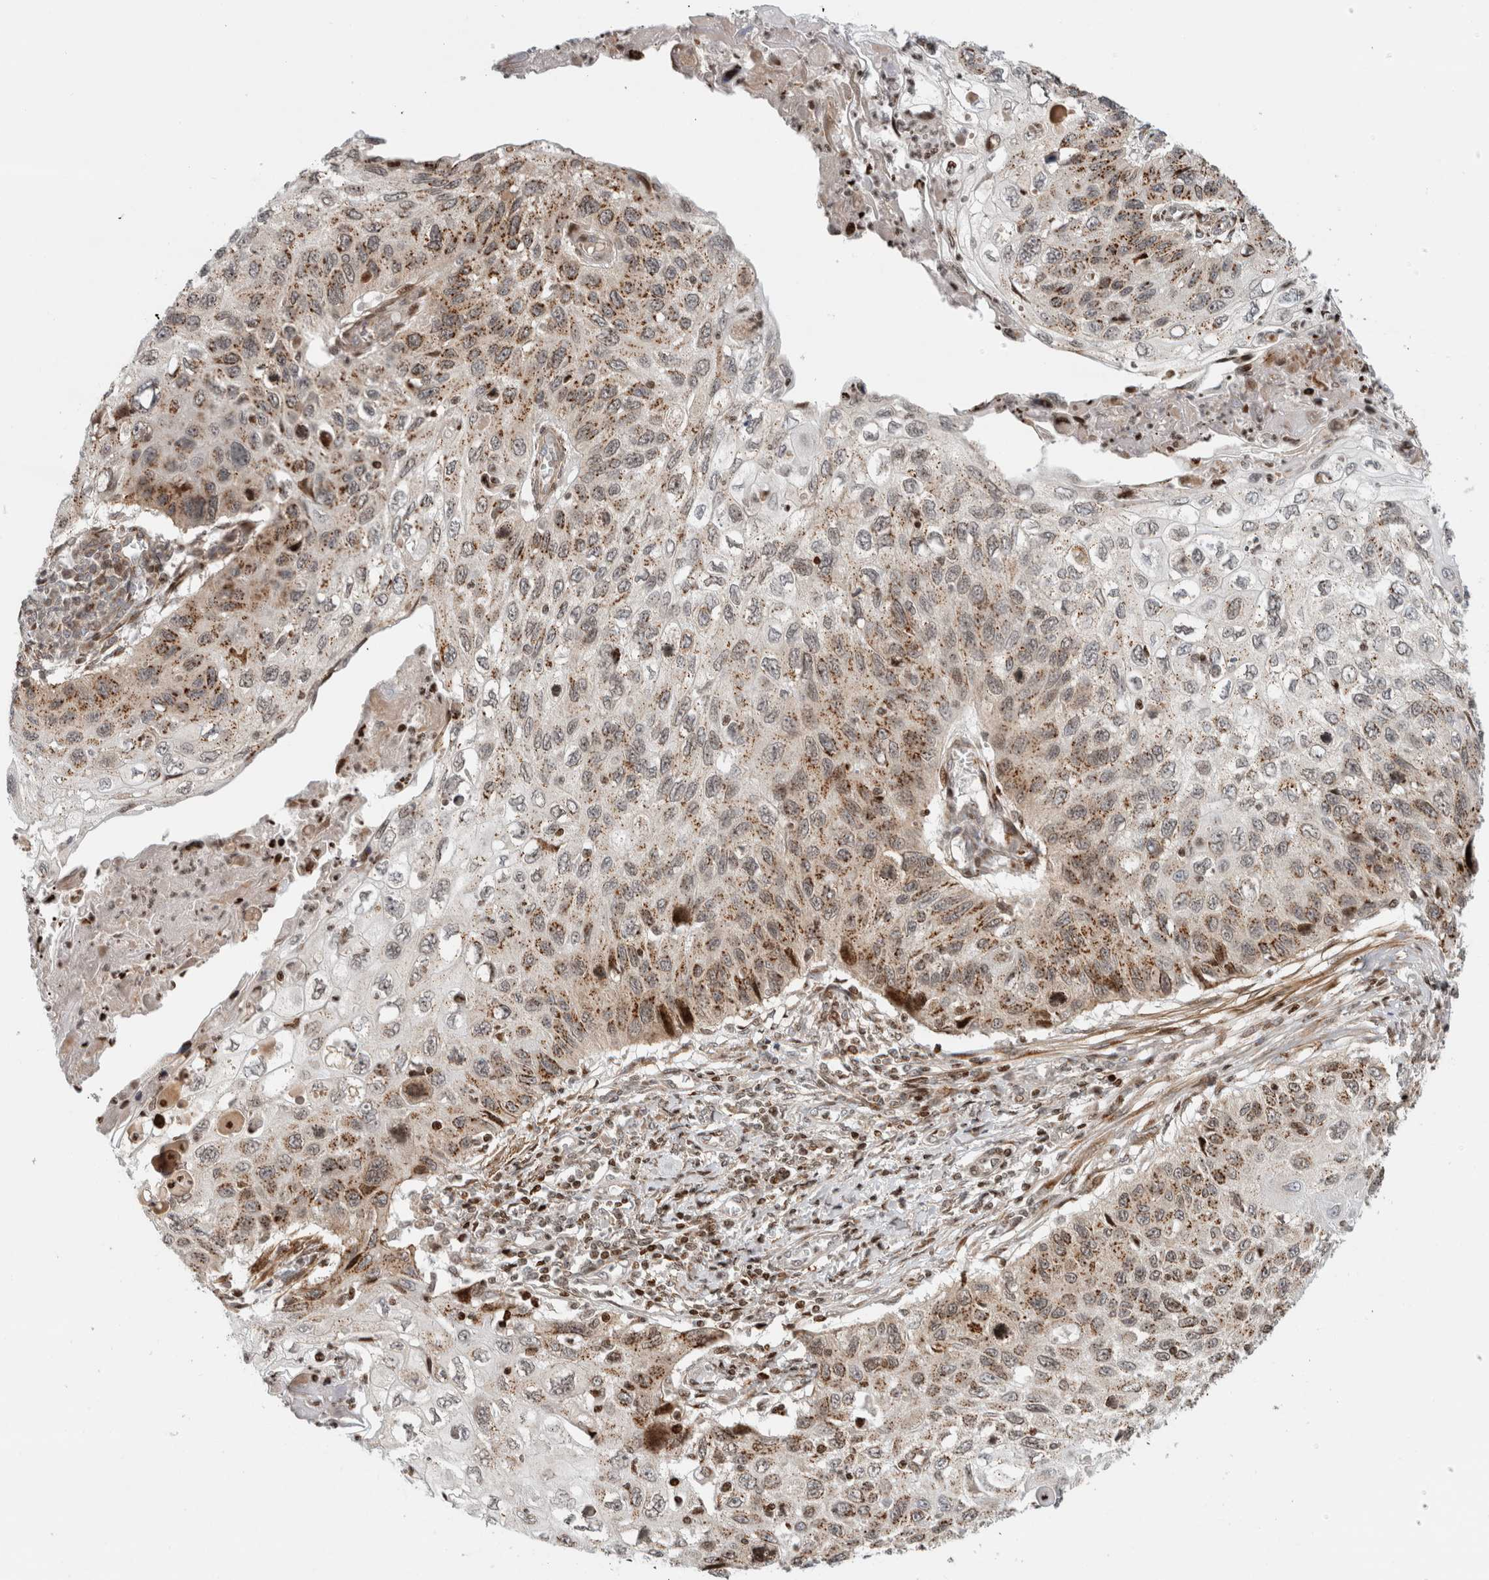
{"staining": {"intensity": "moderate", "quantity": ">75%", "location": "cytoplasmic/membranous"}, "tissue": "cervical cancer", "cell_type": "Tumor cells", "image_type": "cancer", "snomed": [{"axis": "morphology", "description": "Squamous cell carcinoma, NOS"}, {"axis": "topography", "description": "Cervix"}], "caption": "DAB immunohistochemical staining of human cervical cancer reveals moderate cytoplasmic/membranous protein staining in approximately >75% of tumor cells.", "gene": "GINS4", "patient": {"sex": "female", "age": 70}}